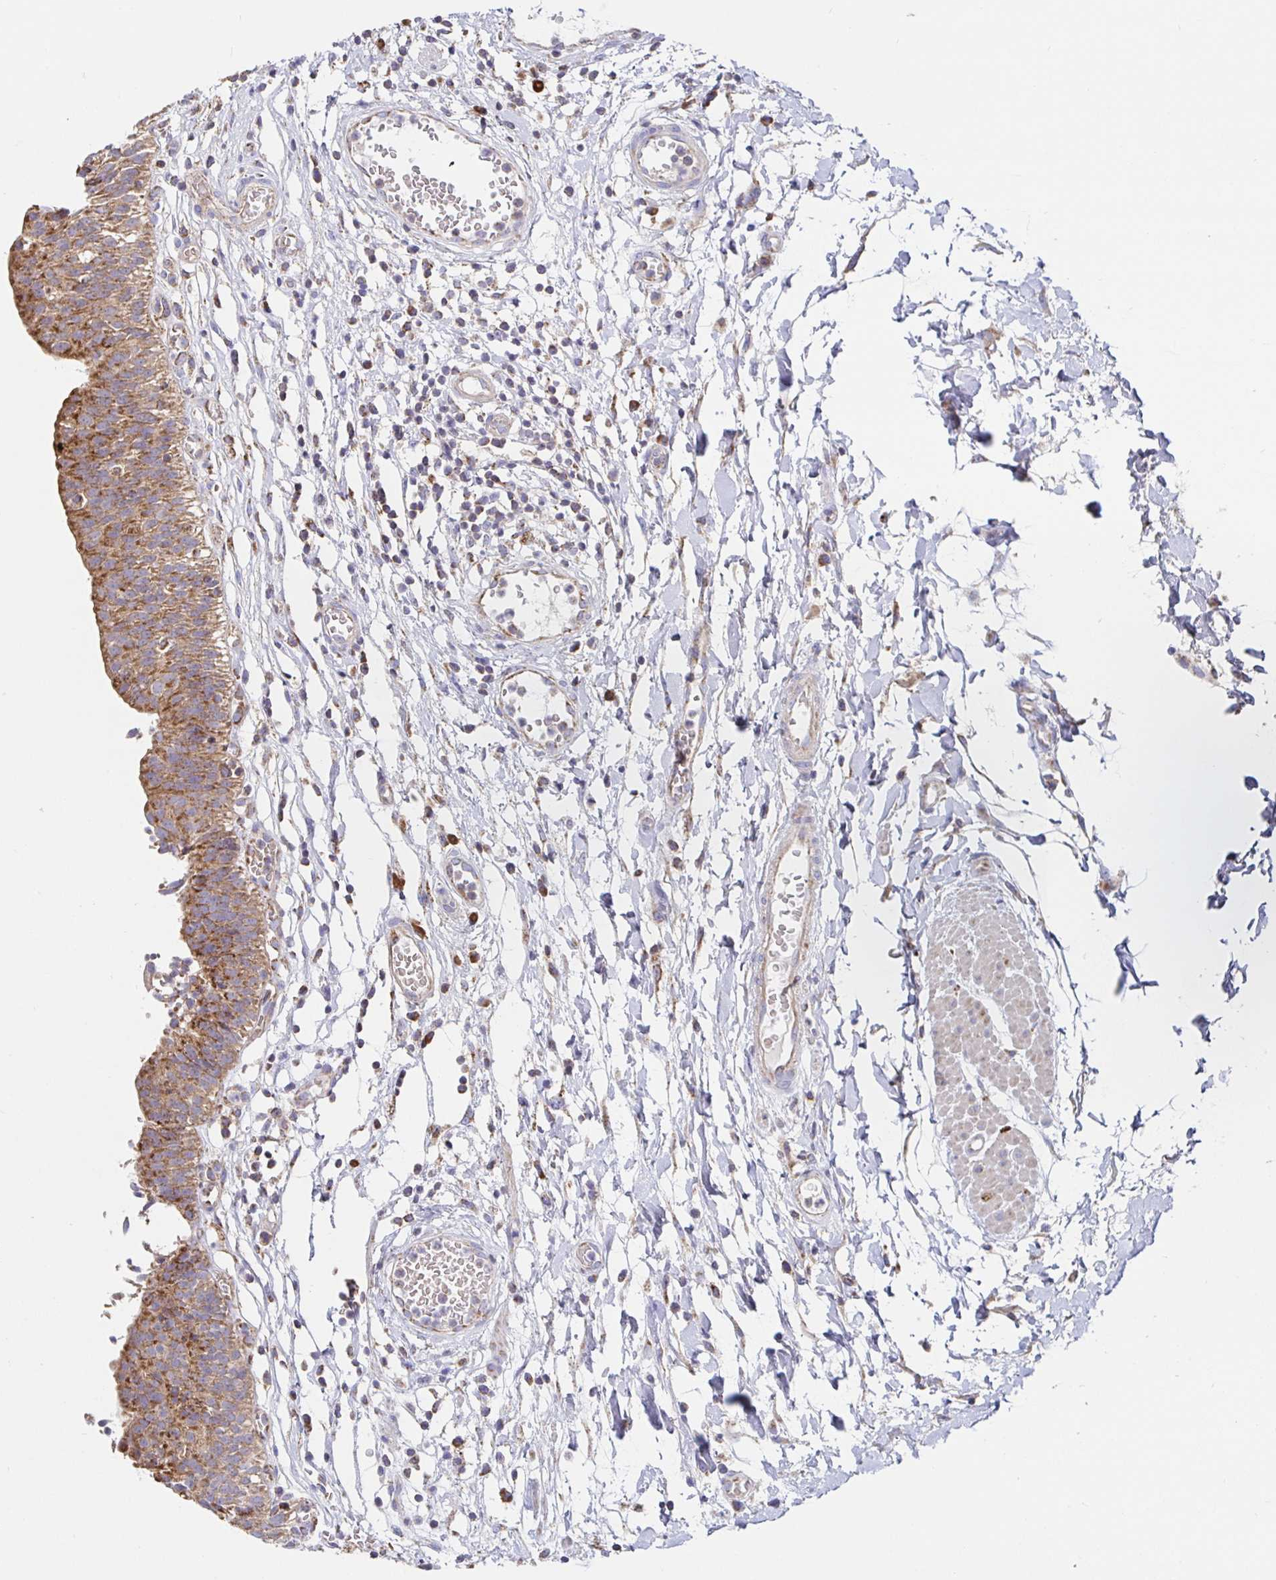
{"staining": {"intensity": "strong", "quantity": ">75%", "location": "cytoplasmic/membranous"}, "tissue": "urinary bladder", "cell_type": "Urothelial cells", "image_type": "normal", "snomed": [{"axis": "morphology", "description": "Normal tissue, NOS"}, {"axis": "topography", "description": "Urinary bladder"}], "caption": "Immunohistochemistry (IHC) micrograph of normal urinary bladder stained for a protein (brown), which displays high levels of strong cytoplasmic/membranous positivity in about >75% of urothelial cells.", "gene": "PRDX3", "patient": {"sex": "male", "age": 64}}